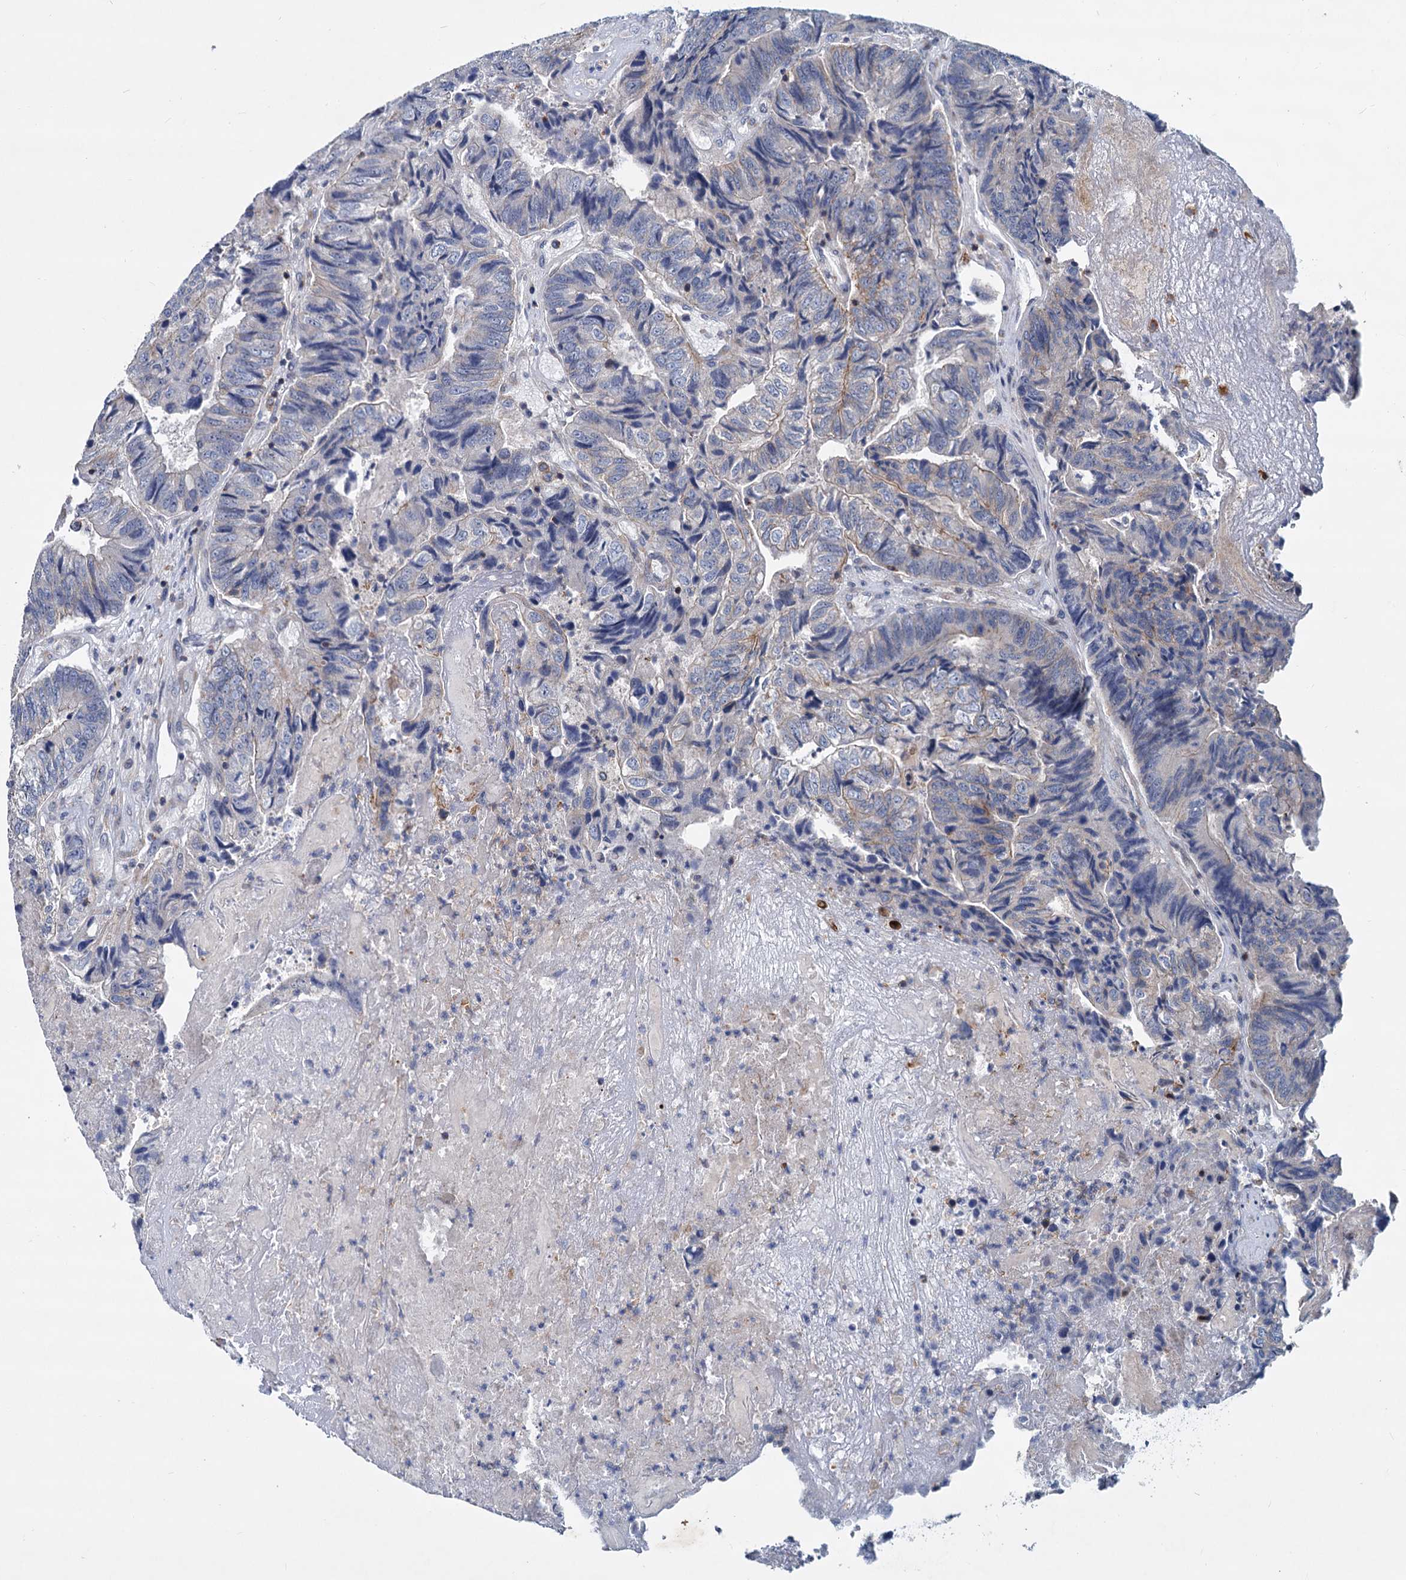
{"staining": {"intensity": "weak", "quantity": "25%-75%", "location": "cytoplasmic/membranous"}, "tissue": "colorectal cancer", "cell_type": "Tumor cells", "image_type": "cancer", "snomed": [{"axis": "morphology", "description": "Adenocarcinoma, NOS"}, {"axis": "topography", "description": "Colon"}], "caption": "About 25%-75% of tumor cells in colorectal cancer (adenocarcinoma) reveal weak cytoplasmic/membranous protein staining as visualized by brown immunohistochemical staining.", "gene": "LRCH4", "patient": {"sex": "female", "age": 67}}